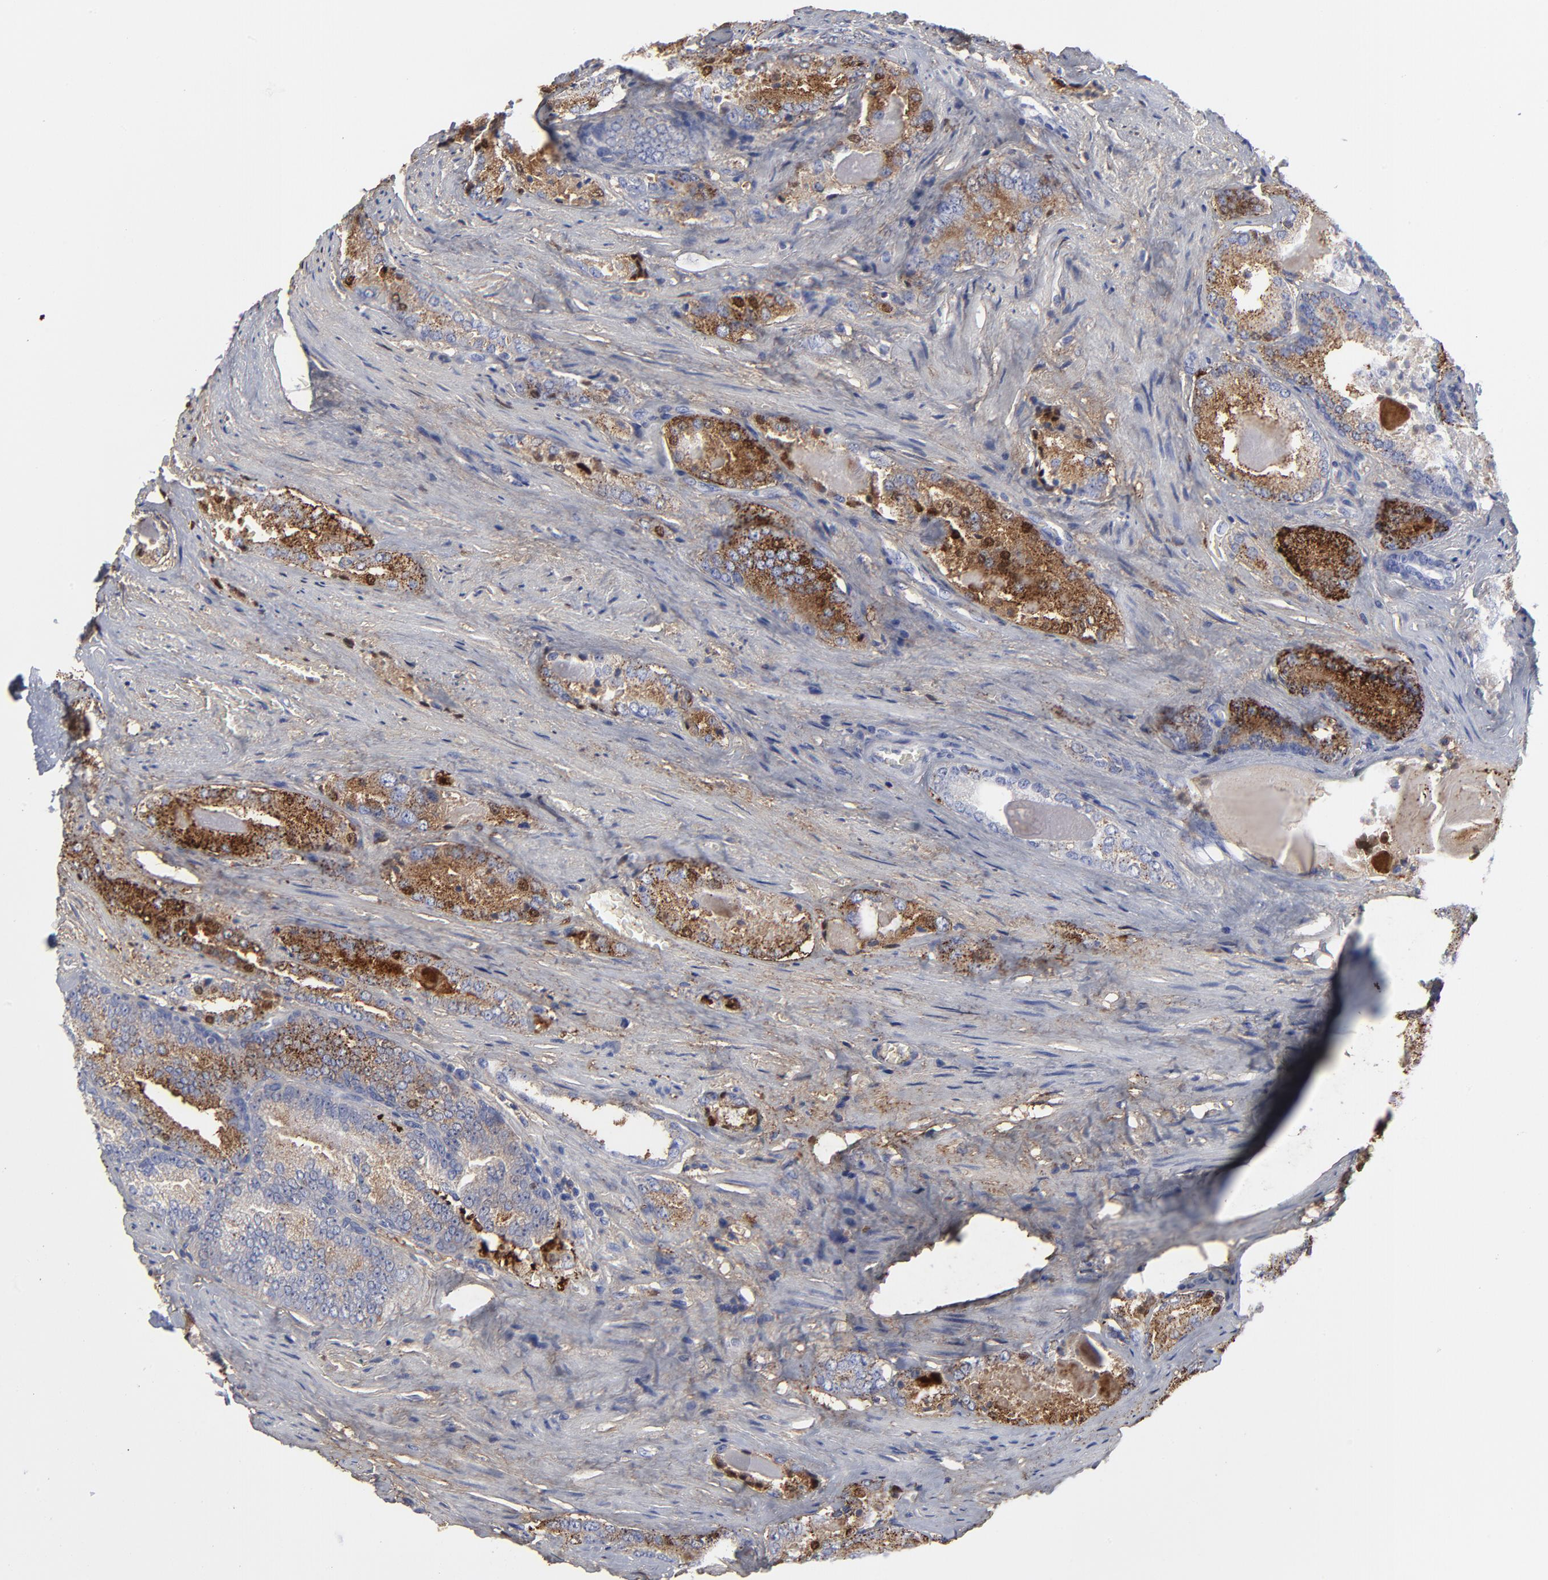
{"staining": {"intensity": "strong", "quantity": ">75%", "location": "cytoplasmic/membranous"}, "tissue": "prostate cancer", "cell_type": "Tumor cells", "image_type": "cancer", "snomed": [{"axis": "morphology", "description": "Adenocarcinoma, Medium grade"}, {"axis": "topography", "description": "Prostate"}], "caption": "Immunohistochemical staining of human medium-grade adenocarcinoma (prostate) displays high levels of strong cytoplasmic/membranous protein positivity in approximately >75% of tumor cells.", "gene": "DCN", "patient": {"sex": "male", "age": 60}}